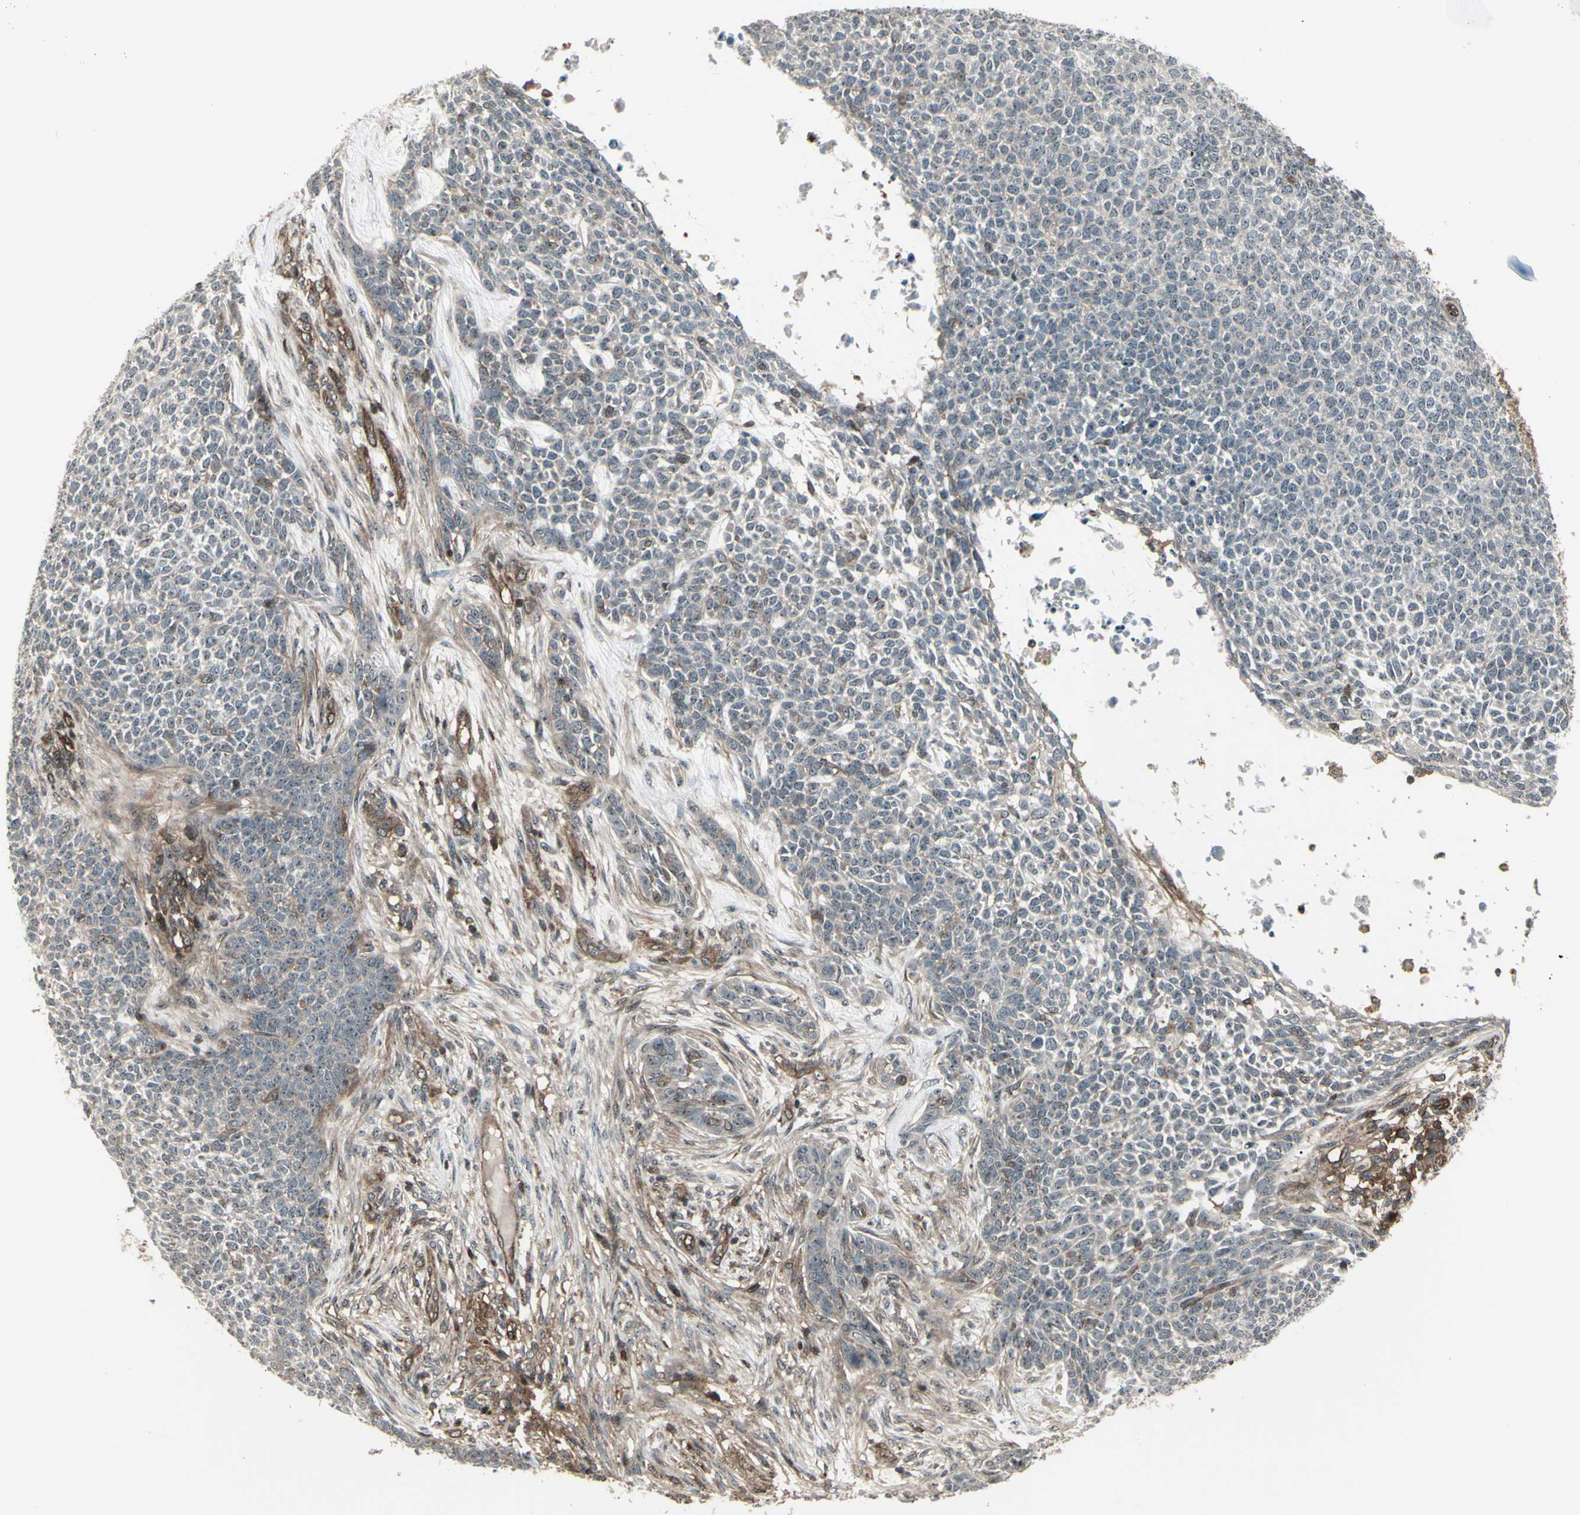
{"staining": {"intensity": "weak", "quantity": "25%-75%", "location": "cytoplasmic/membranous"}, "tissue": "skin cancer", "cell_type": "Tumor cells", "image_type": "cancer", "snomed": [{"axis": "morphology", "description": "Basal cell carcinoma"}, {"axis": "topography", "description": "Skin"}], "caption": "The micrograph reveals staining of skin cancer, revealing weak cytoplasmic/membranous protein expression (brown color) within tumor cells.", "gene": "FXYD5", "patient": {"sex": "female", "age": 84}}